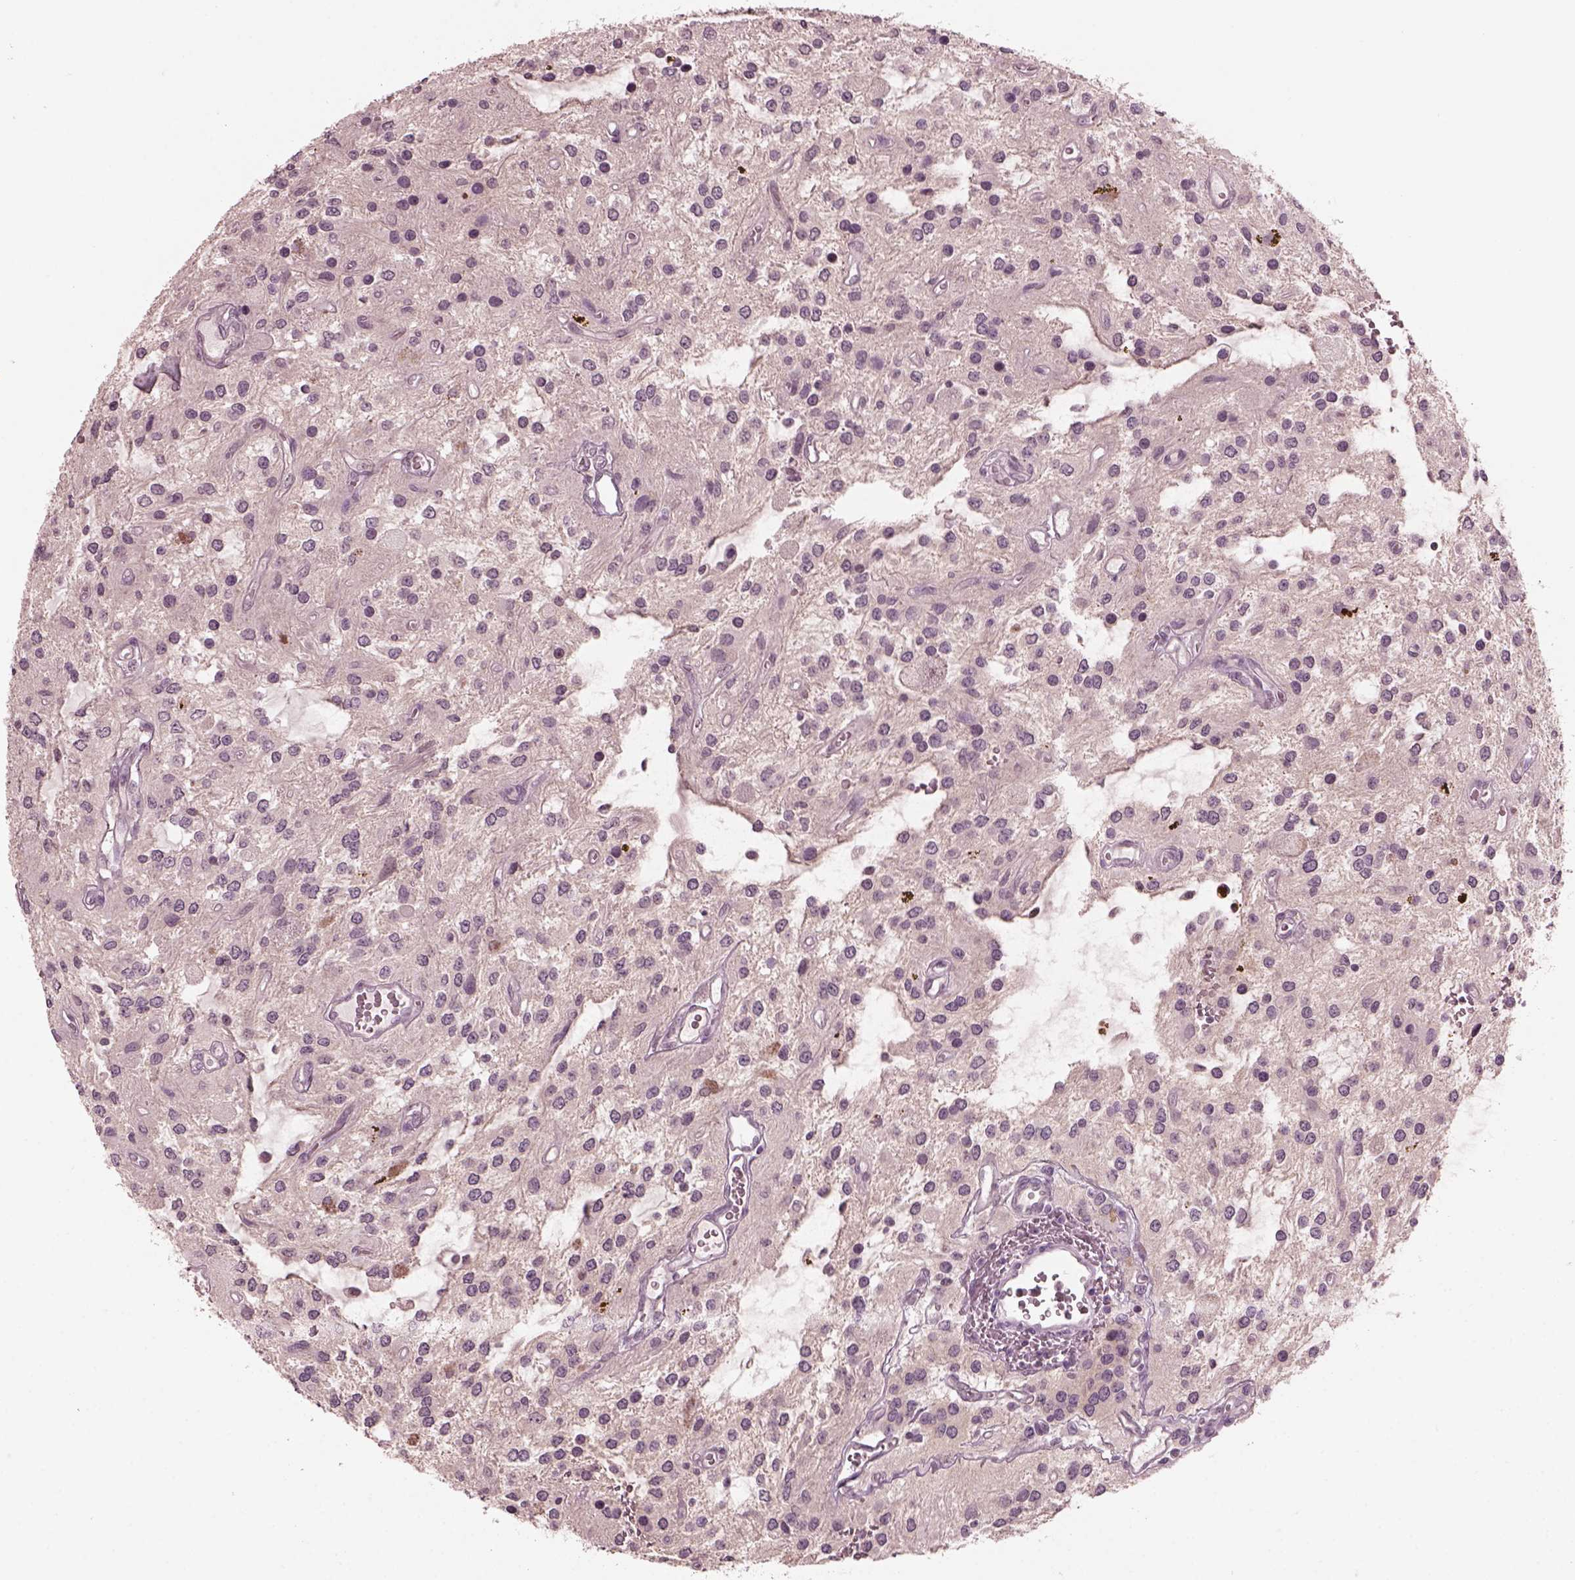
{"staining": {"intensity": "negative", "quantity": "none", "location": "none"}, "tissue": "glioma", "cell_type": "Tumor cells", "image_type": "cancer", "snomed": [{"axis": "morphology", "description": "Glioma, malignant, Low grade"}, {"axis": "topography", "description": "Cerebellum"}], "caption": "A micrograph of malignant glioma (low-grade) stained for a protein shows no brown staining in tumor cells.", "gene": "RGS7", "patient": {"sex": "female", "age": 14}}